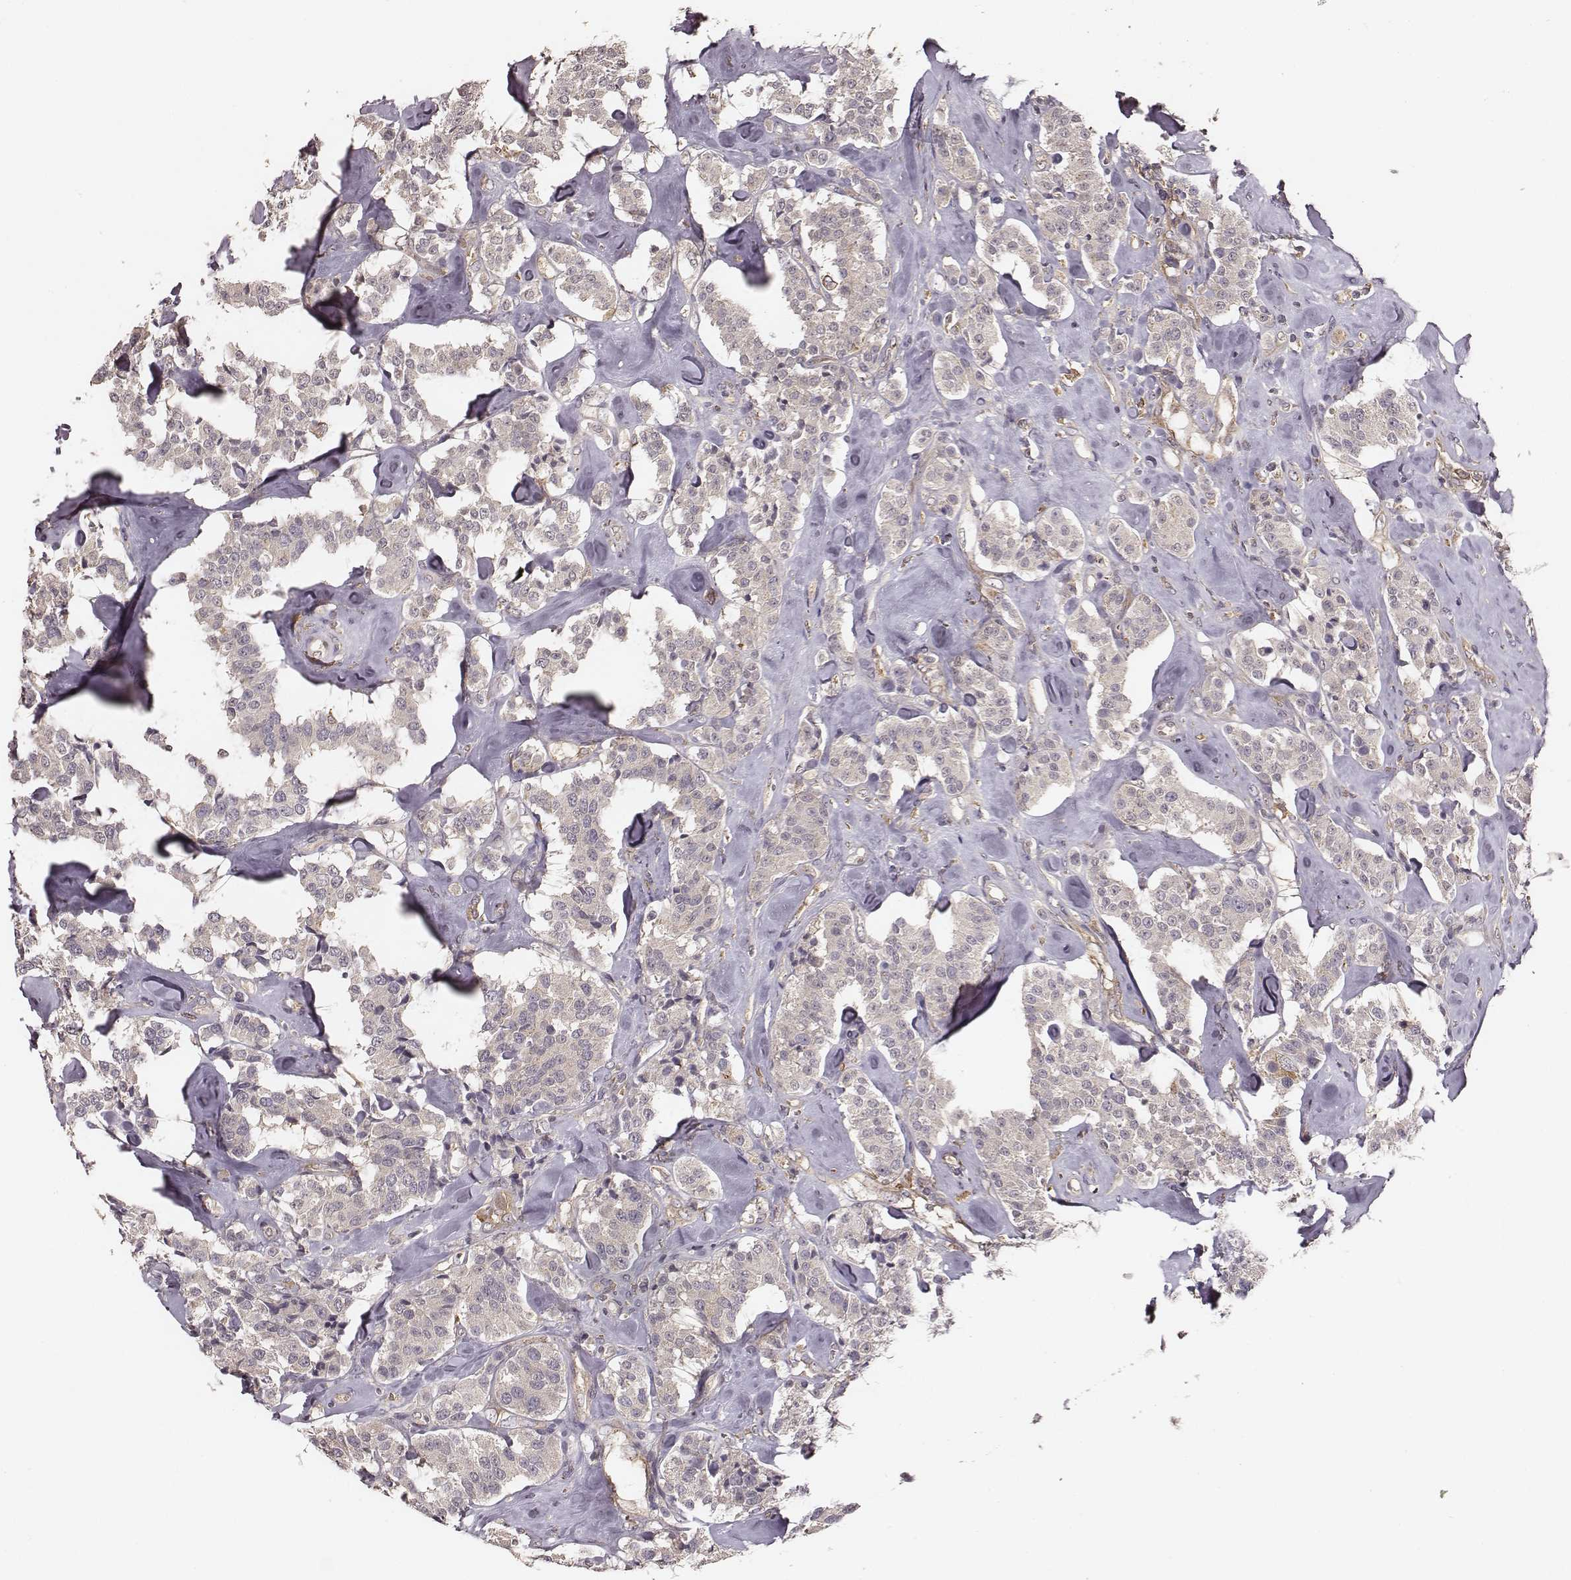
{"staining": {"intensity": "negative", "quantity": "none", "location": "none"}, "tissue": "carcinoid", "cell_type": "Tumor cells", "image_type": "cancer", "snomed": [{"axis": "morphology", "description": "Carcinoid, malignant, NOS"}, {"axis": "topography", "description": "Pancreas"}], "caption": "Tumor cells are negative for protein expression in human carcinoid.", "gene": "VPS26A", "patient": {"sex": "male", "age": 41}}